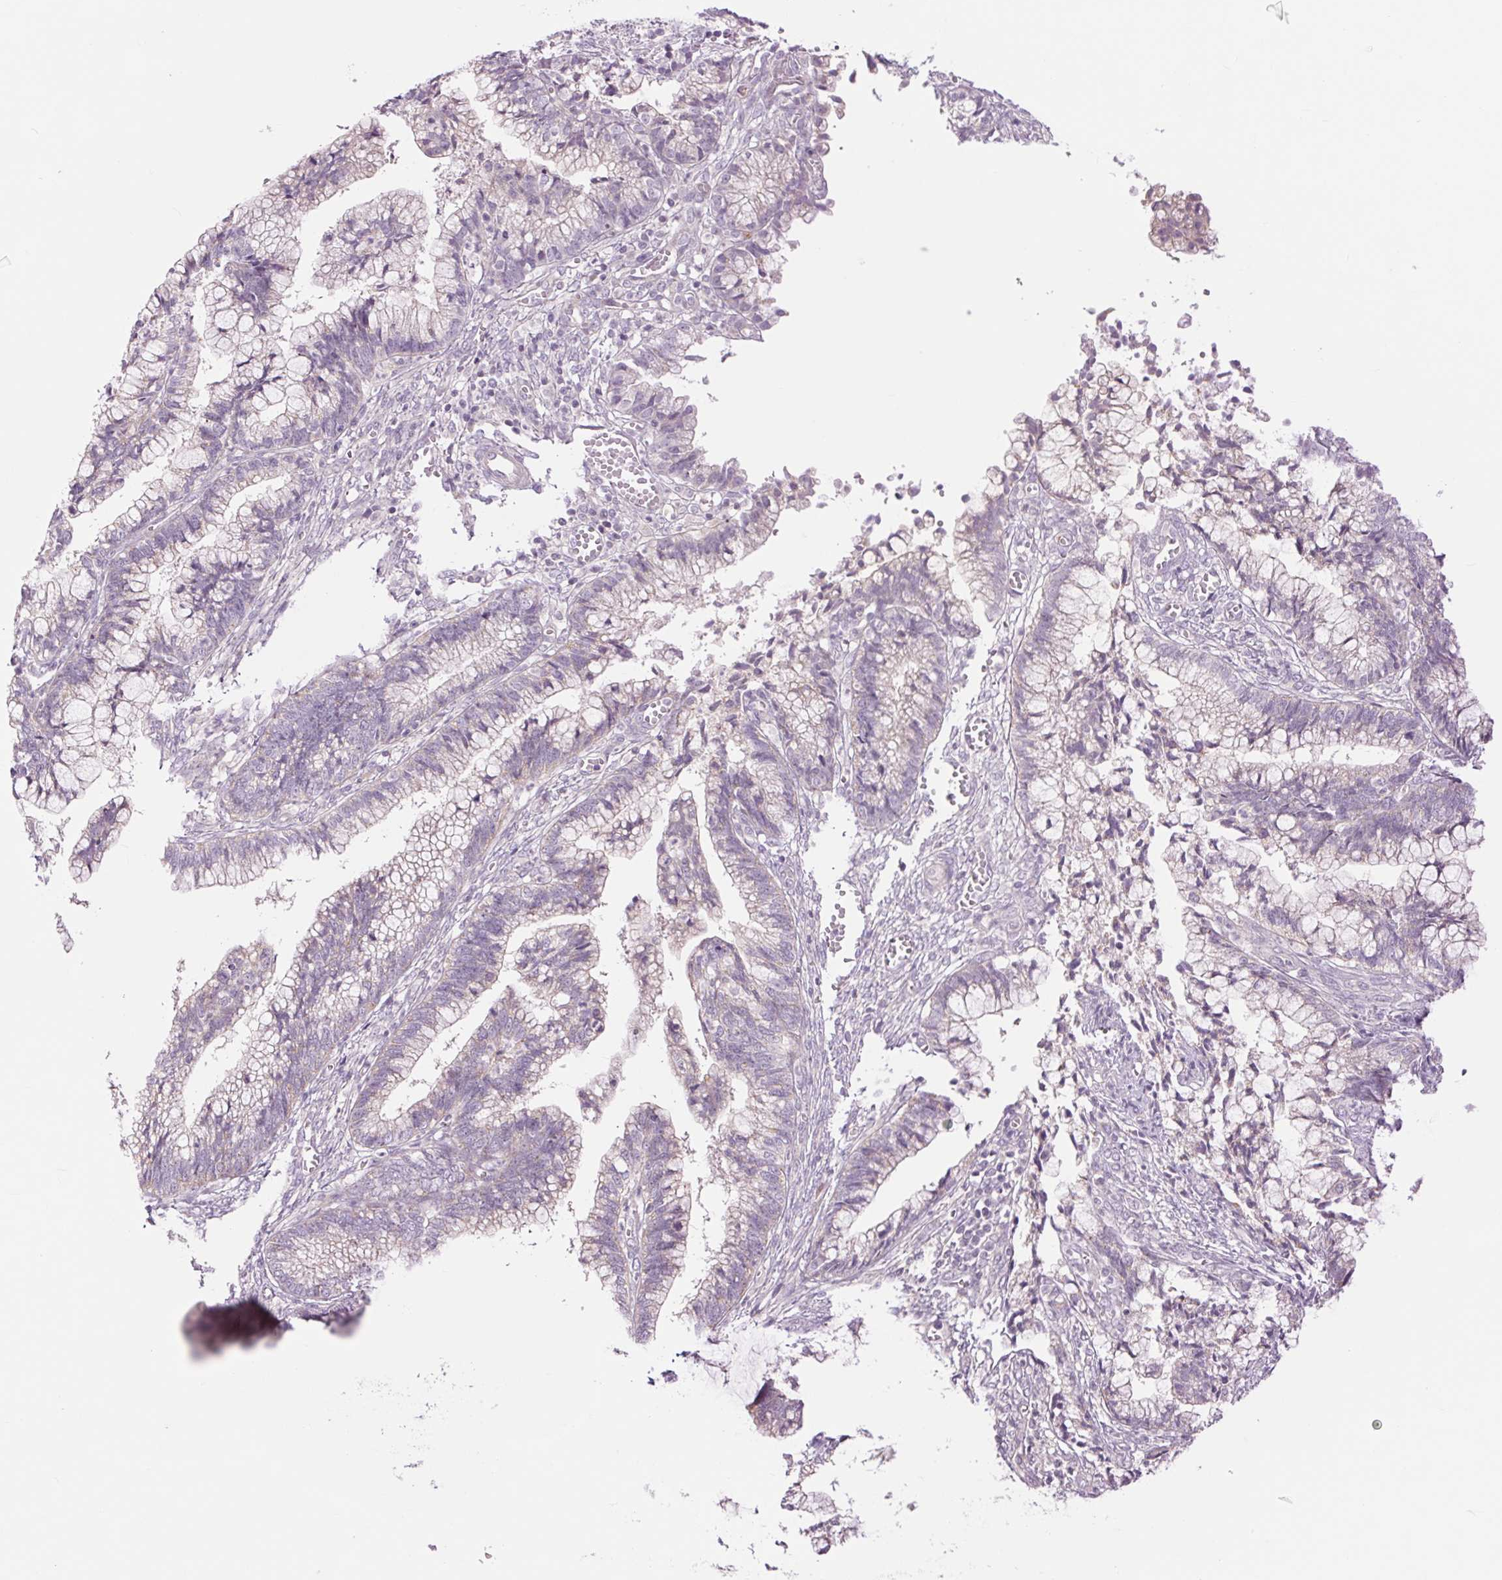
{"staining": {"intensity": "negative", "quantity": "none", "location": "none"}, "tissue": "cervical cancer", "cell_type": "Tumor cells", "image_type": "cancer", "snomed": [{"axis": "morphology", "description": "Adenocarcinoma, NOS"}, {"axis": "topography", "description": "Cervix"}], "caption": "Cervical cancer (adenocarcinoma) was stained to show a protein in brown. There is no significant expression in tumor cells.", "gene": "CTNNA3", "patient": {"sex": "female", "age": 44}}